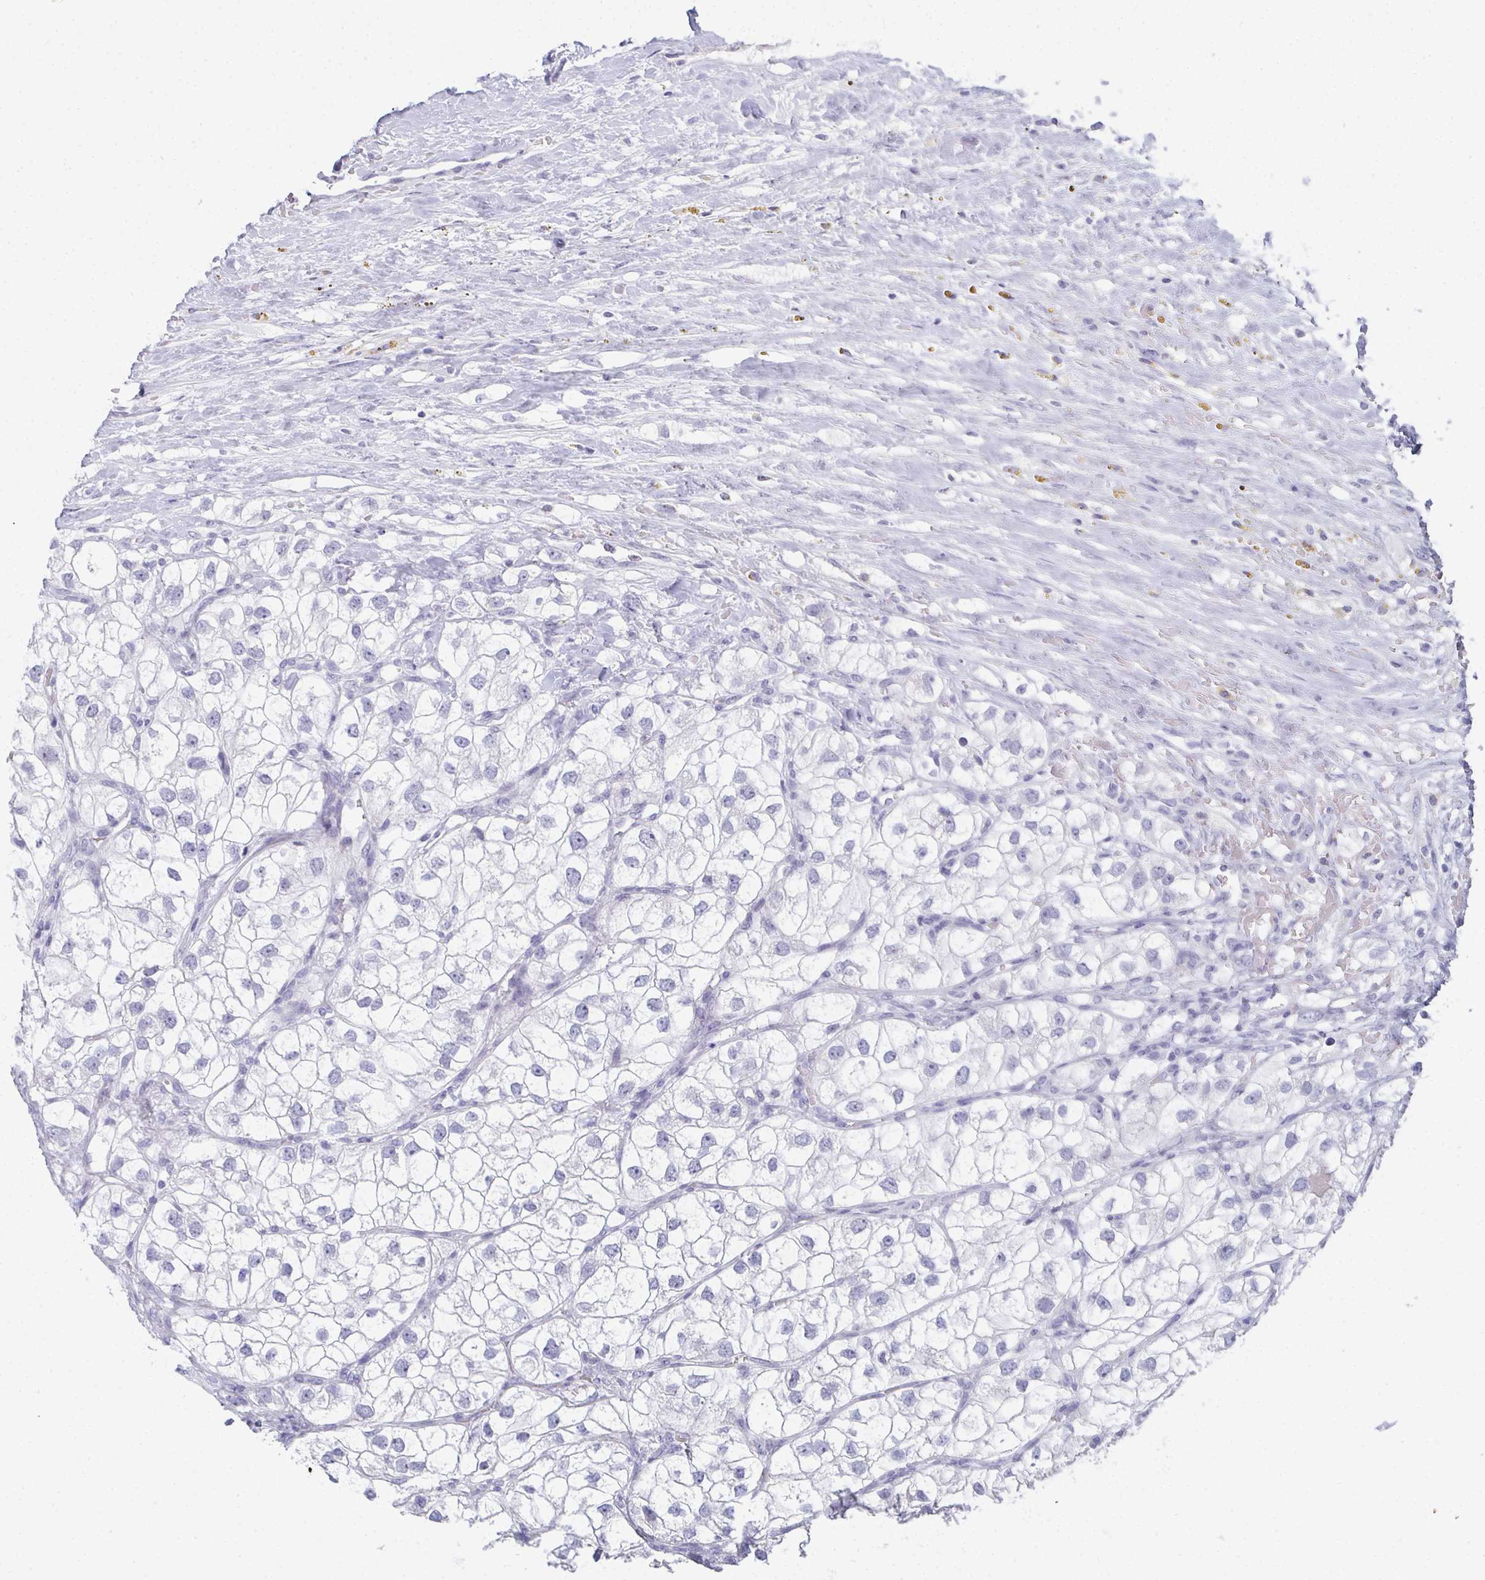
{"staining": {"intensity": "negative", "quantity": "none", "location": "none"}, "tissue": "renal cancer", "cell_type": "Tumor cells", "image_type": "cancer", "snomed": [{"axis": "morphology", "description": "Adenocarcinoma, NOS"}, {"axis": "topography", "description": "Kidney"}], "caption": "The image shows no significant staining in tumor cells of renal cancer. (DAB (3,3'-diaminobenzidine) IHC visualized using brightfield microscopy, high magnification).", "gene": "SLC36A2", "patient": {"sex": "male", "age": 59}}